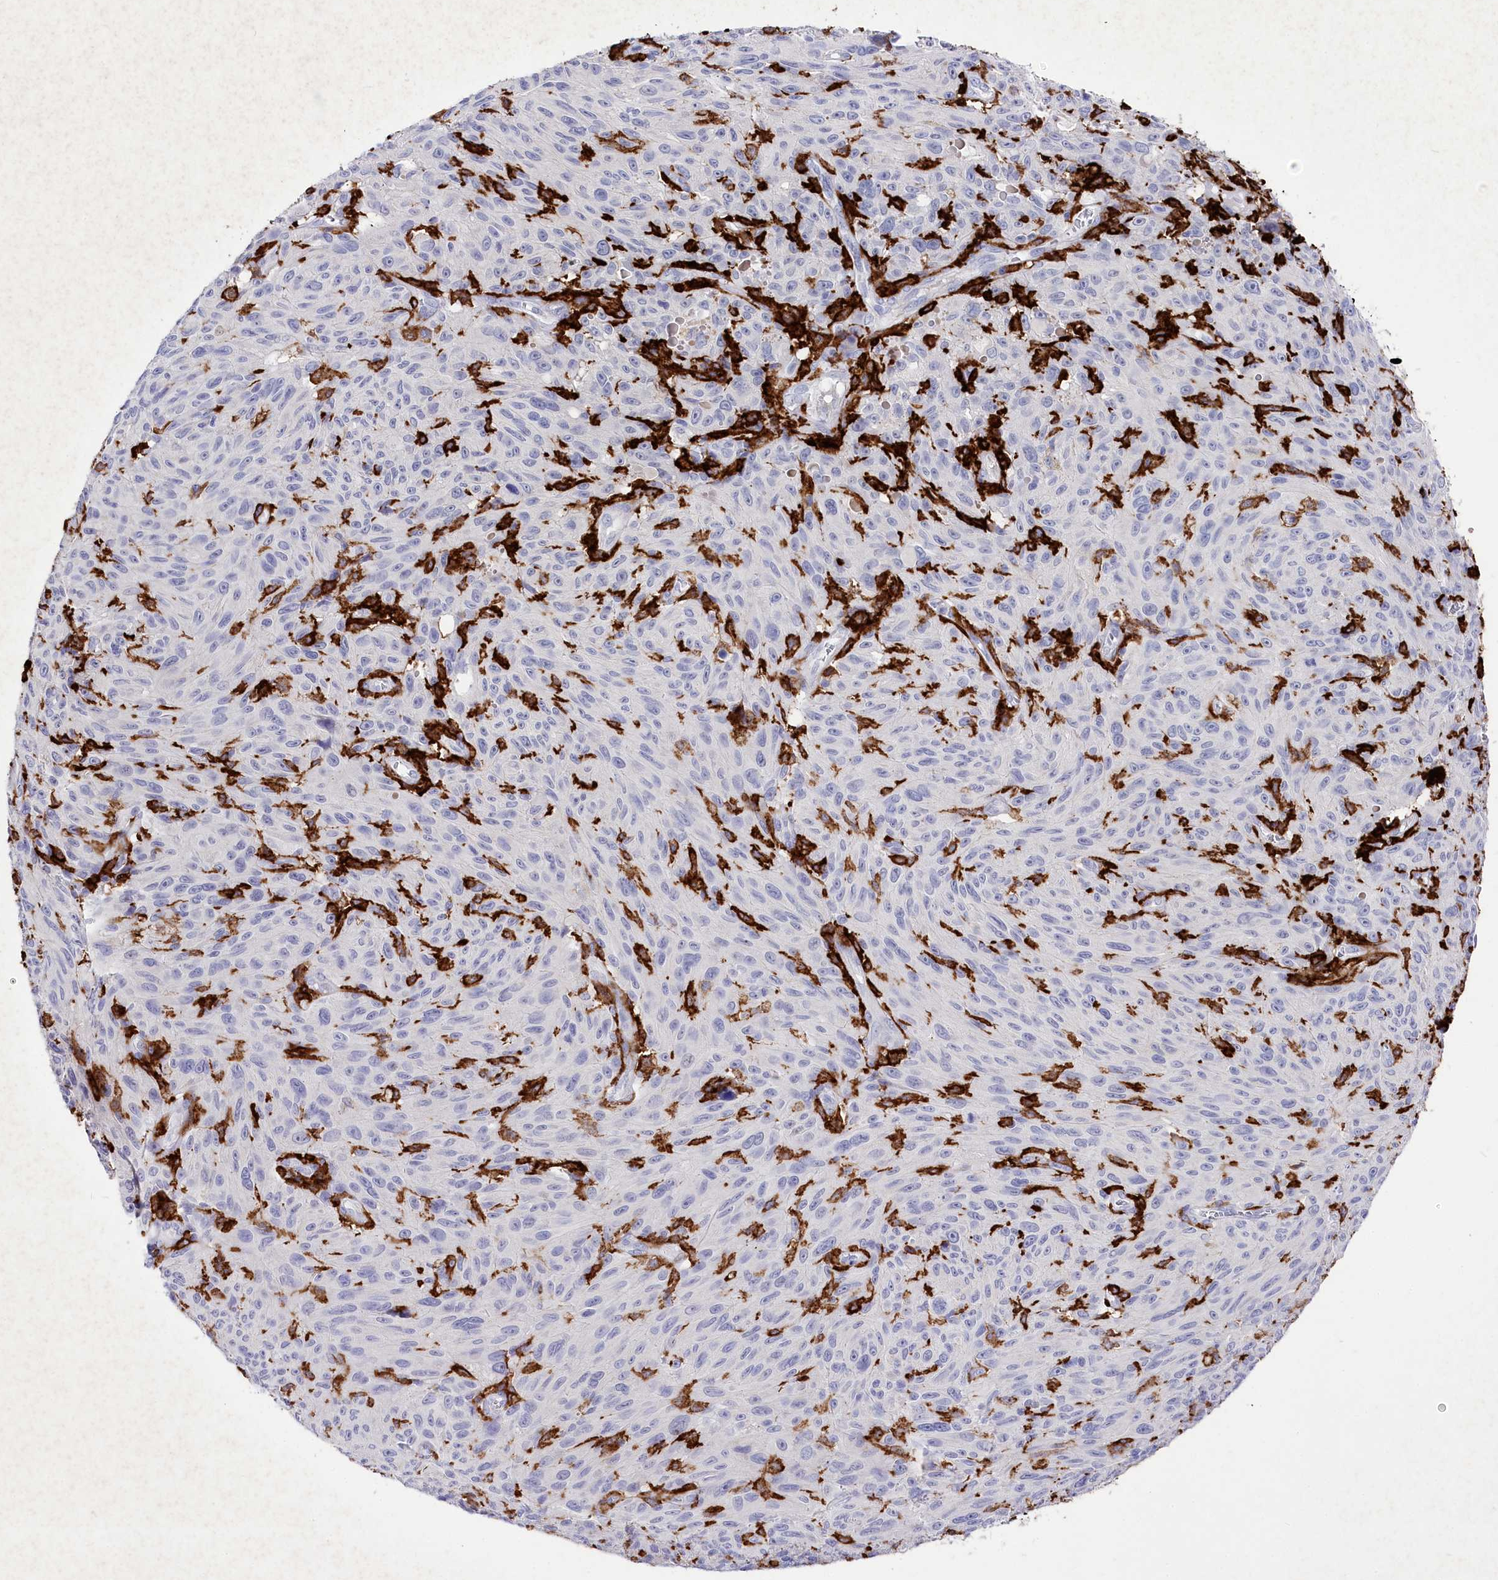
{"staining": {"intensity": "negative", "quantity": "none", "location": "none"}, "tissue": "melanoma", "cell_type": "Tumor cells", "image_type": "cancer", "snomed": [{"axis": "morphology", "description": "Malignant melanoma, NOS"}, {"axis": "topography", "description": "Skin"}], "caption": "This is a histopathology image of IHC staining of melanoma, which shows no positivity in tumor cells.", "gene": "CLEC4M", "patient": {"sex": "female", "age": 82}}